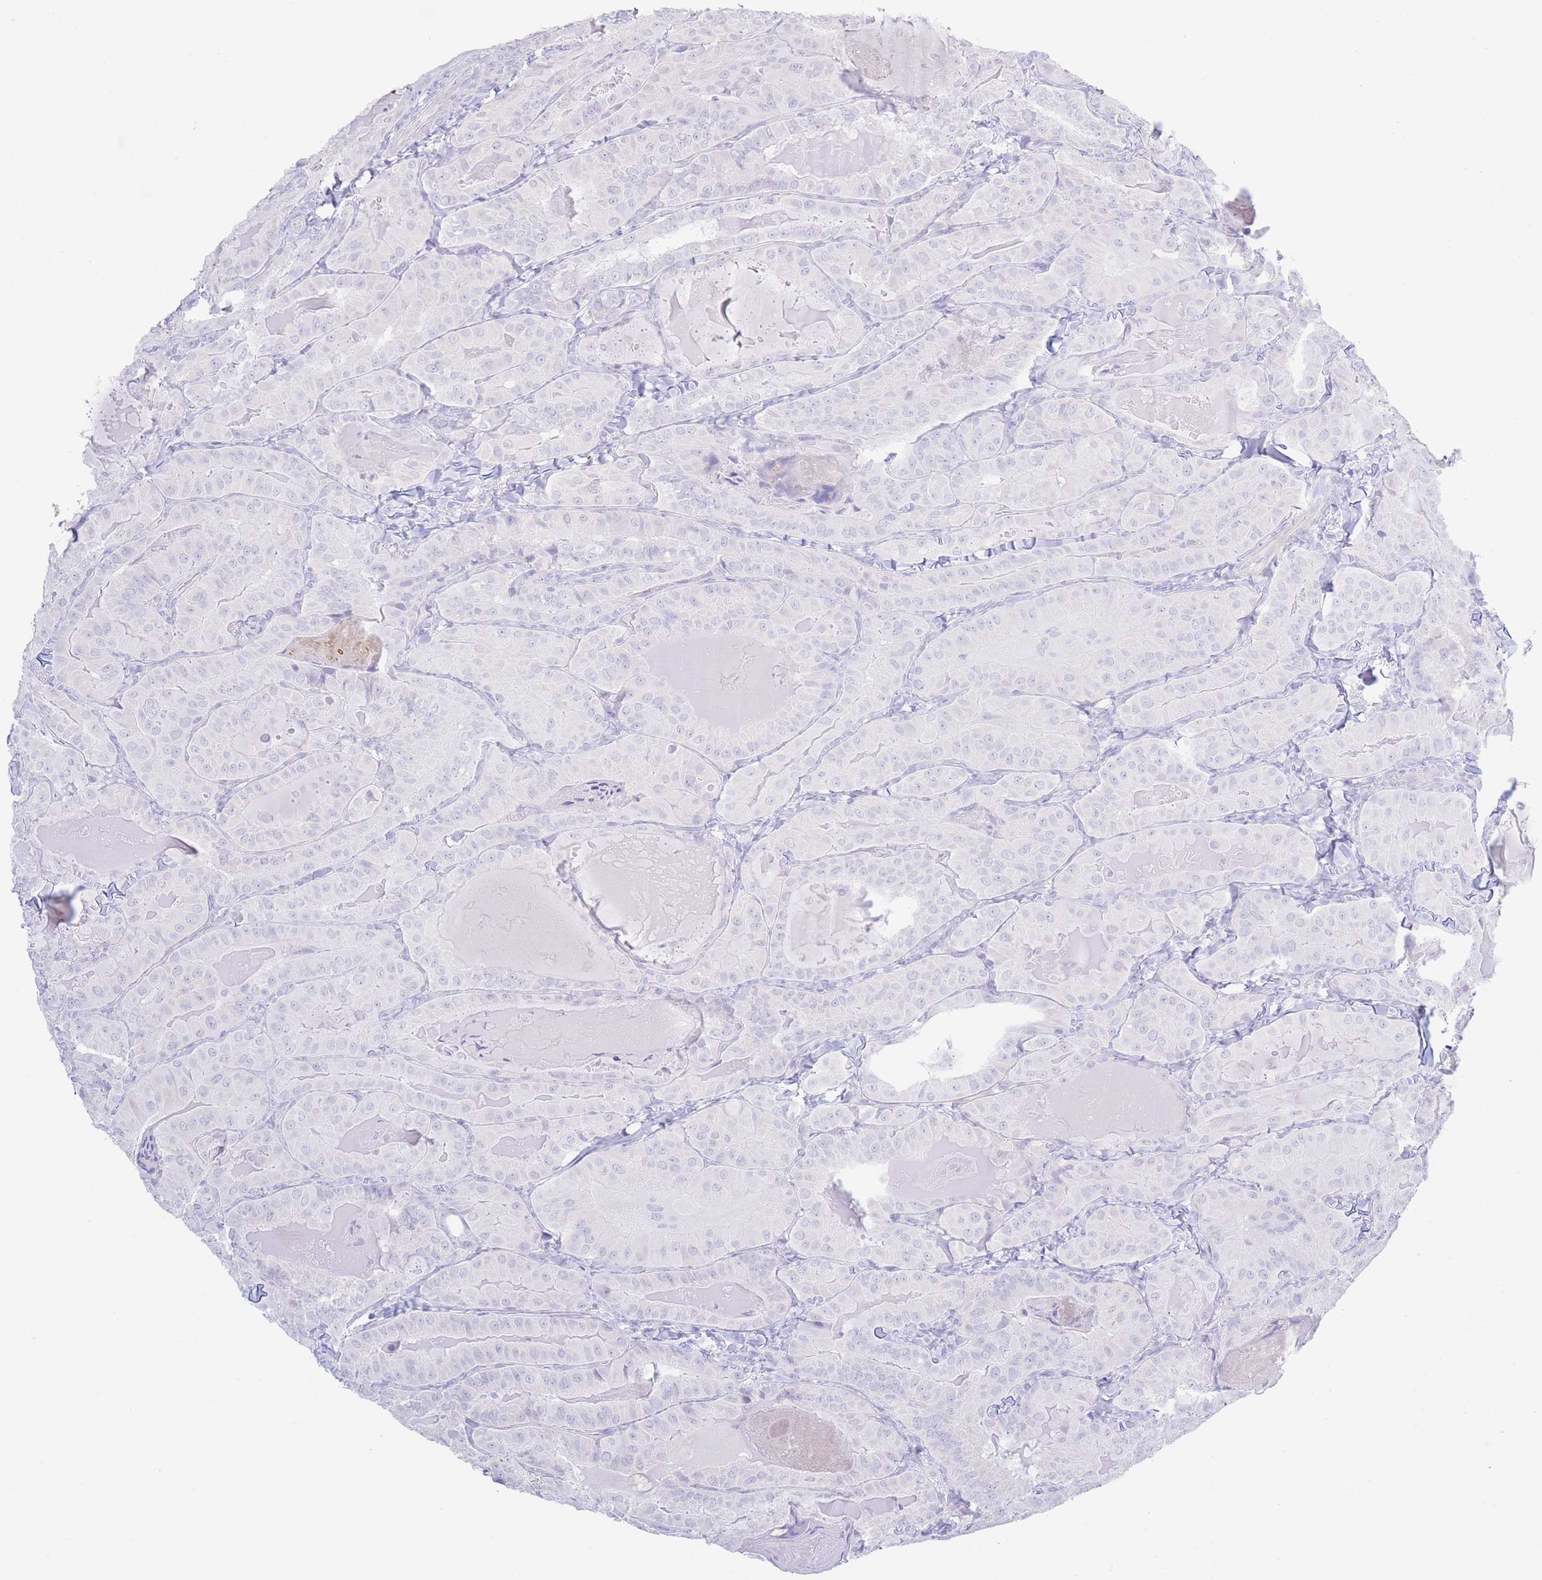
{"staining": {"intensity": "negative", "quantity": "none", "location": "none"}, "tissue": "thyroid cancer", "cell_type": "Tumor cells", "image_type": "cancer", "snomed": [{"axis": "morphology", "description": "Papillary adenocarcinoma, NOS"}, {"axis": "topography", "description": "Thyroid gland"}], "caption": "The micrograph displays no significant expression in tumor cells of thyroid cancer (papillary adenocarcinoma).", "gene": "PKLR", "patient": {"sex": "female", "age": 68}}